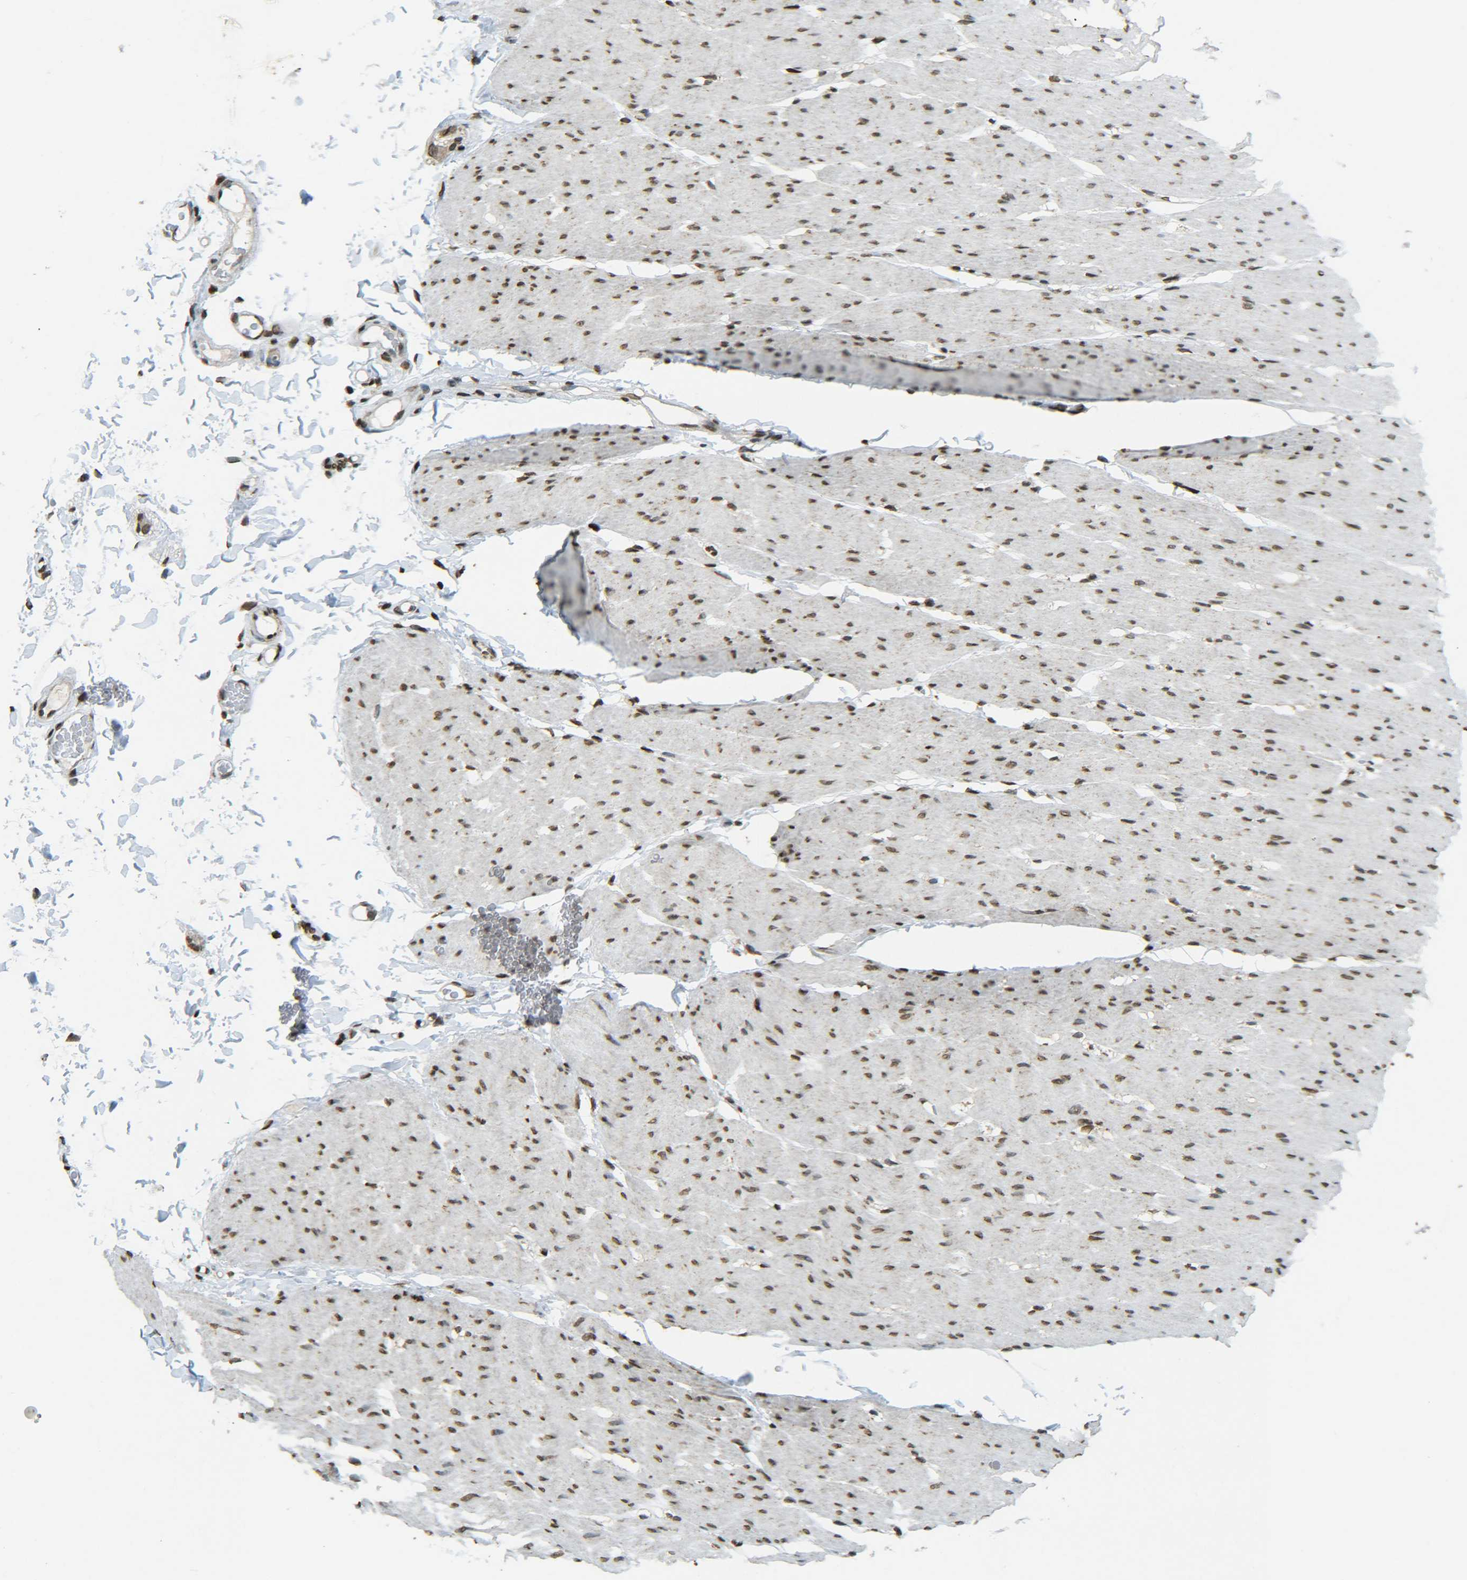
{"staining": {"intensity": "moderate", "quantity": ">75%", "location": "nuclear"}, "tissue": "smooth muscle", "cell_type": "Smooth muscle cells", "image_type": "normal", "snomed": [{"axis": "morphology", "description": "Normal tissue, NOS"}, {"axis": "topography", "description": "Smooth muscle"}, {"axis": "topography", "description": "Colon"}], "caption": "A medium amount of moderate nuclear positivity is seen in approximately >75% of smooth muscle cells in benign smooth muscle. The protein is shown in brown color, while the nuclei are stained blue.", "gene": "NEUROG2", "patient": {"sex": "male", "age": 67}}